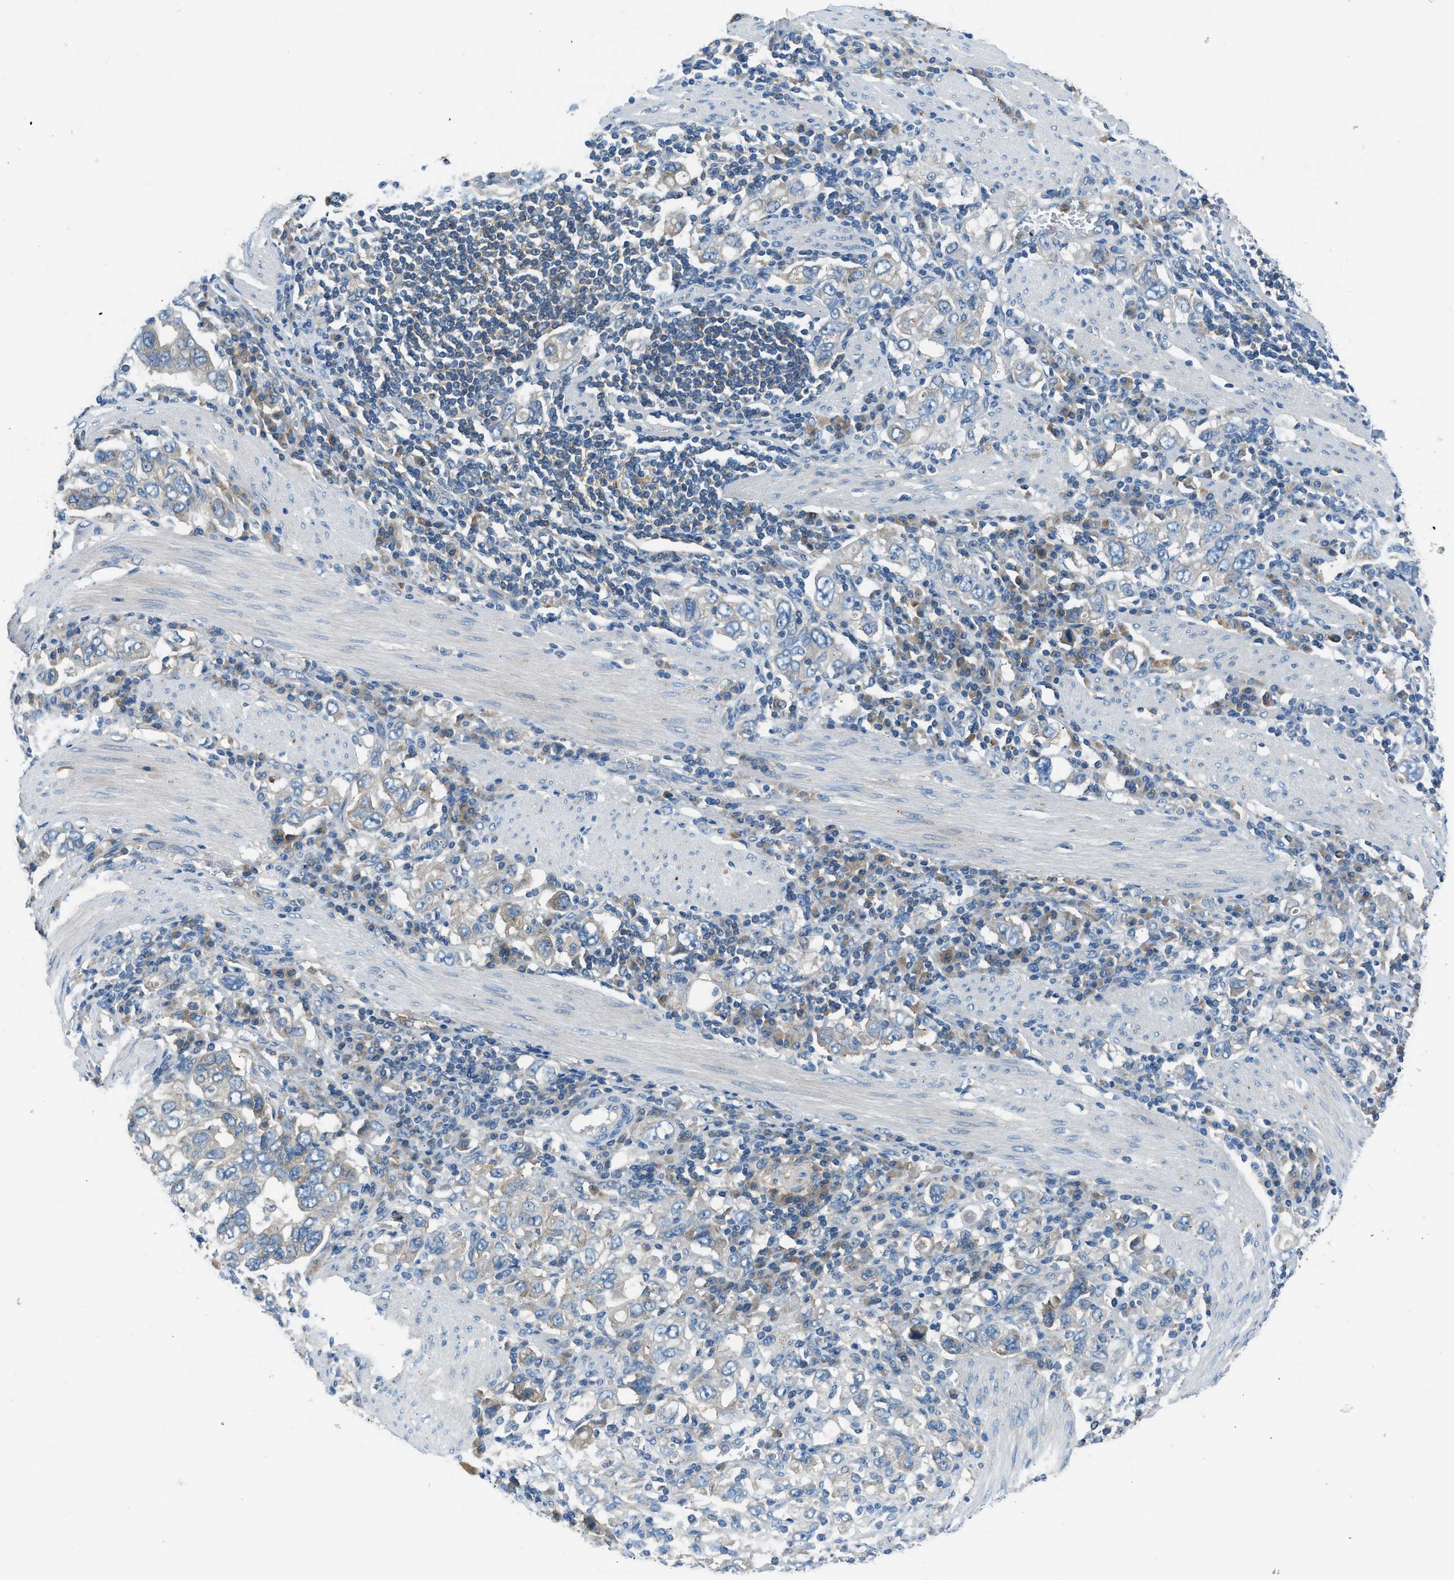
{"staining": {"intensity": "negative", "quantity": "none", "location": "none"}, "tissue": "stomach cancer", "cell_type": "Tumor cells", "image_type": "cancer", "snomed": [{"axis": "morphology", "description": "Adenocarcinoma, NOS"}, {"axis": "topography", "description": "Stomach, upper"}], "caption": "This is an immunohistochemistry (IHC) photomicrograph of stomach cancer (adenocarcinoma). There is no expression in tumor cells.", "gene": "BMP1", "patient": {"sex": "male", "age": 62}}